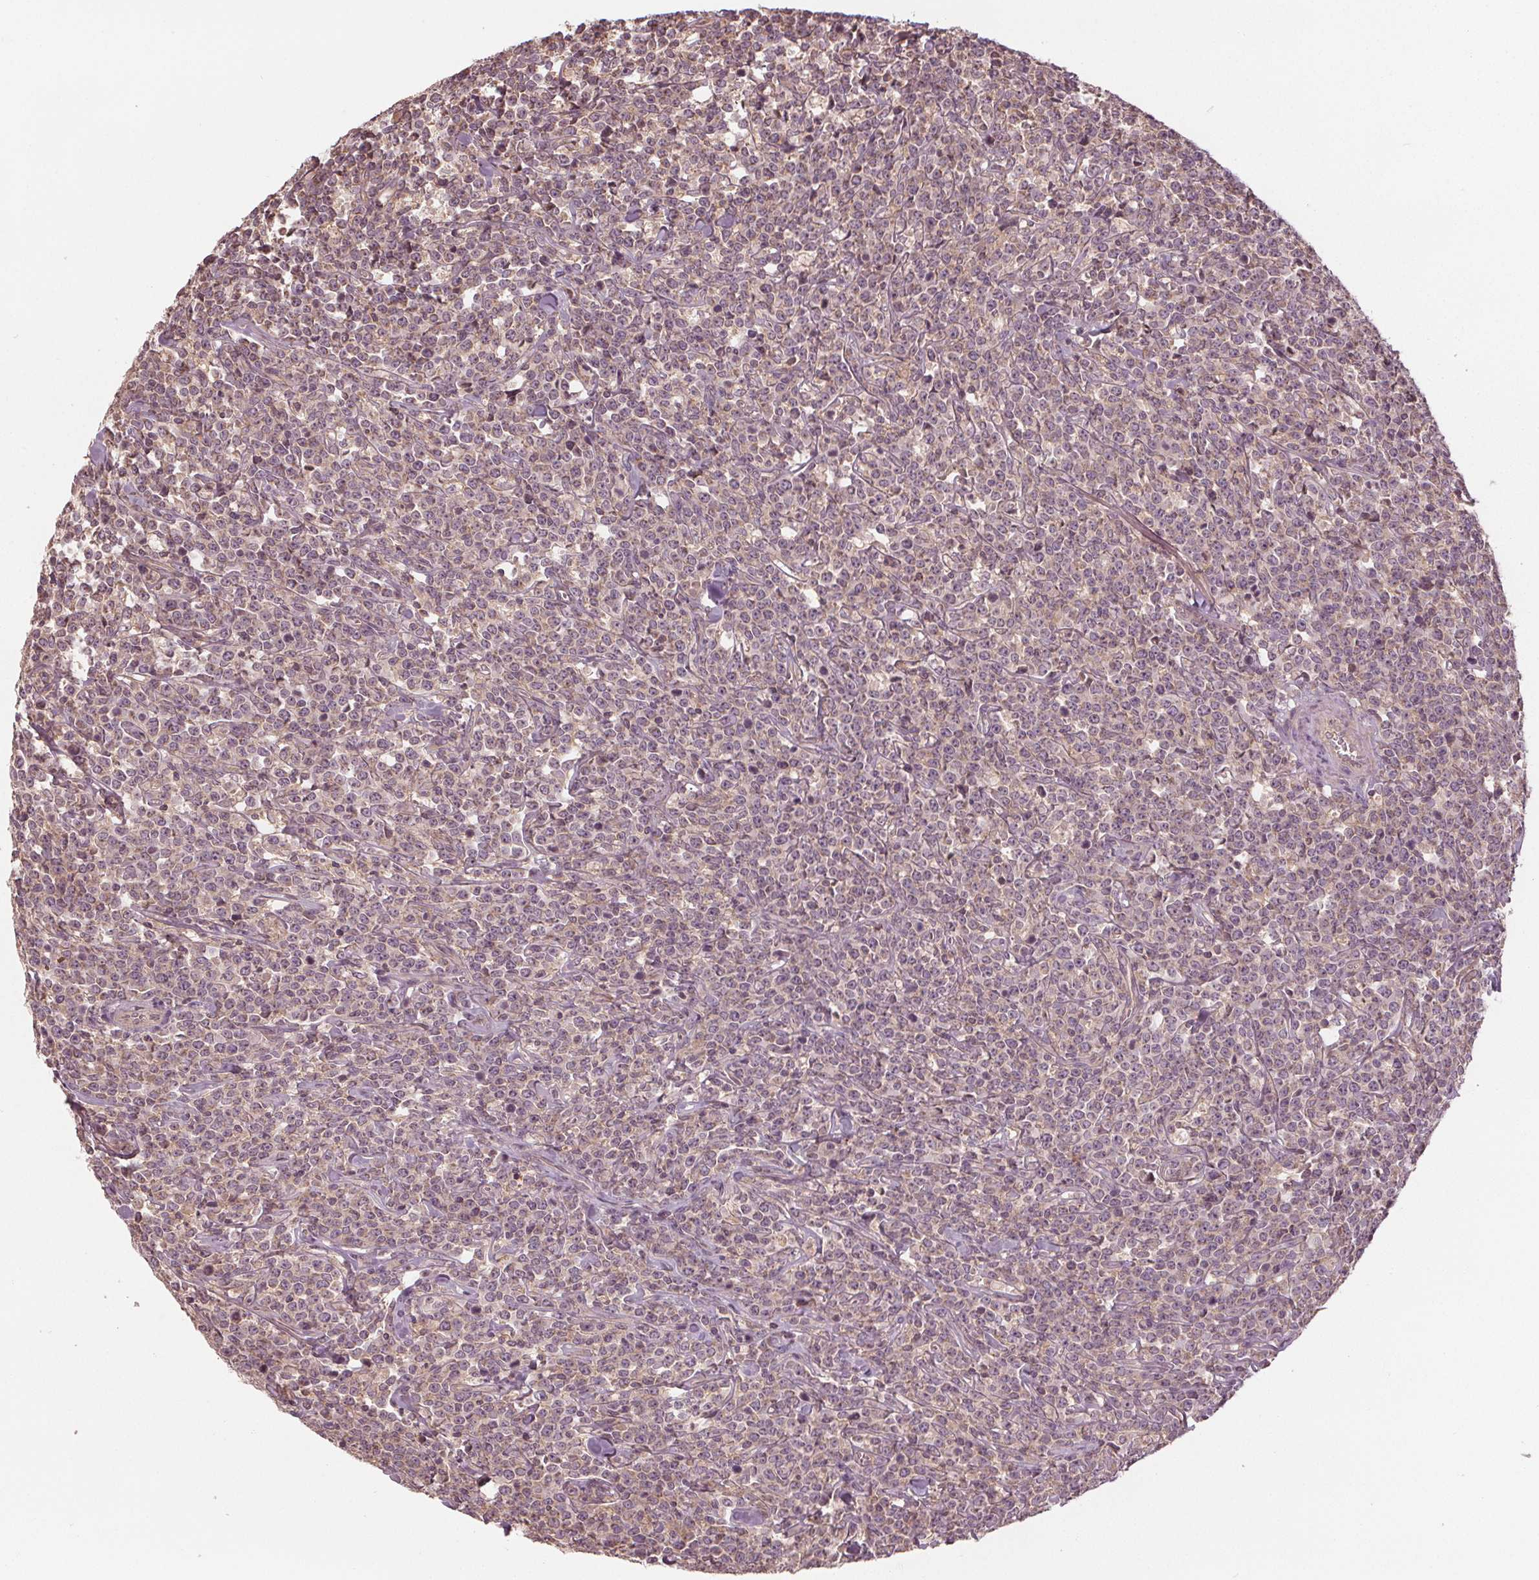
{"staining": {"intensity": "negative", "quantity": "none", "location": "none"}, "tissue": "lymphoma", "cell_type": "Tumor cells", "image_type": "cancer", "snomed": [{"axis": "morphology", "description": "Malignant lymphoma, non-Hodgkin's type, High grade"}, {"axis": "topography", "description": "Small intestine"}], "caption": "Histopathology image shows no protein positivity in tumor cells of high-grade malignant lymphoma, non-Hodgkin's type tissue.", "gene": "GNB2", "patient": {"sex": "female", "age": 56}}